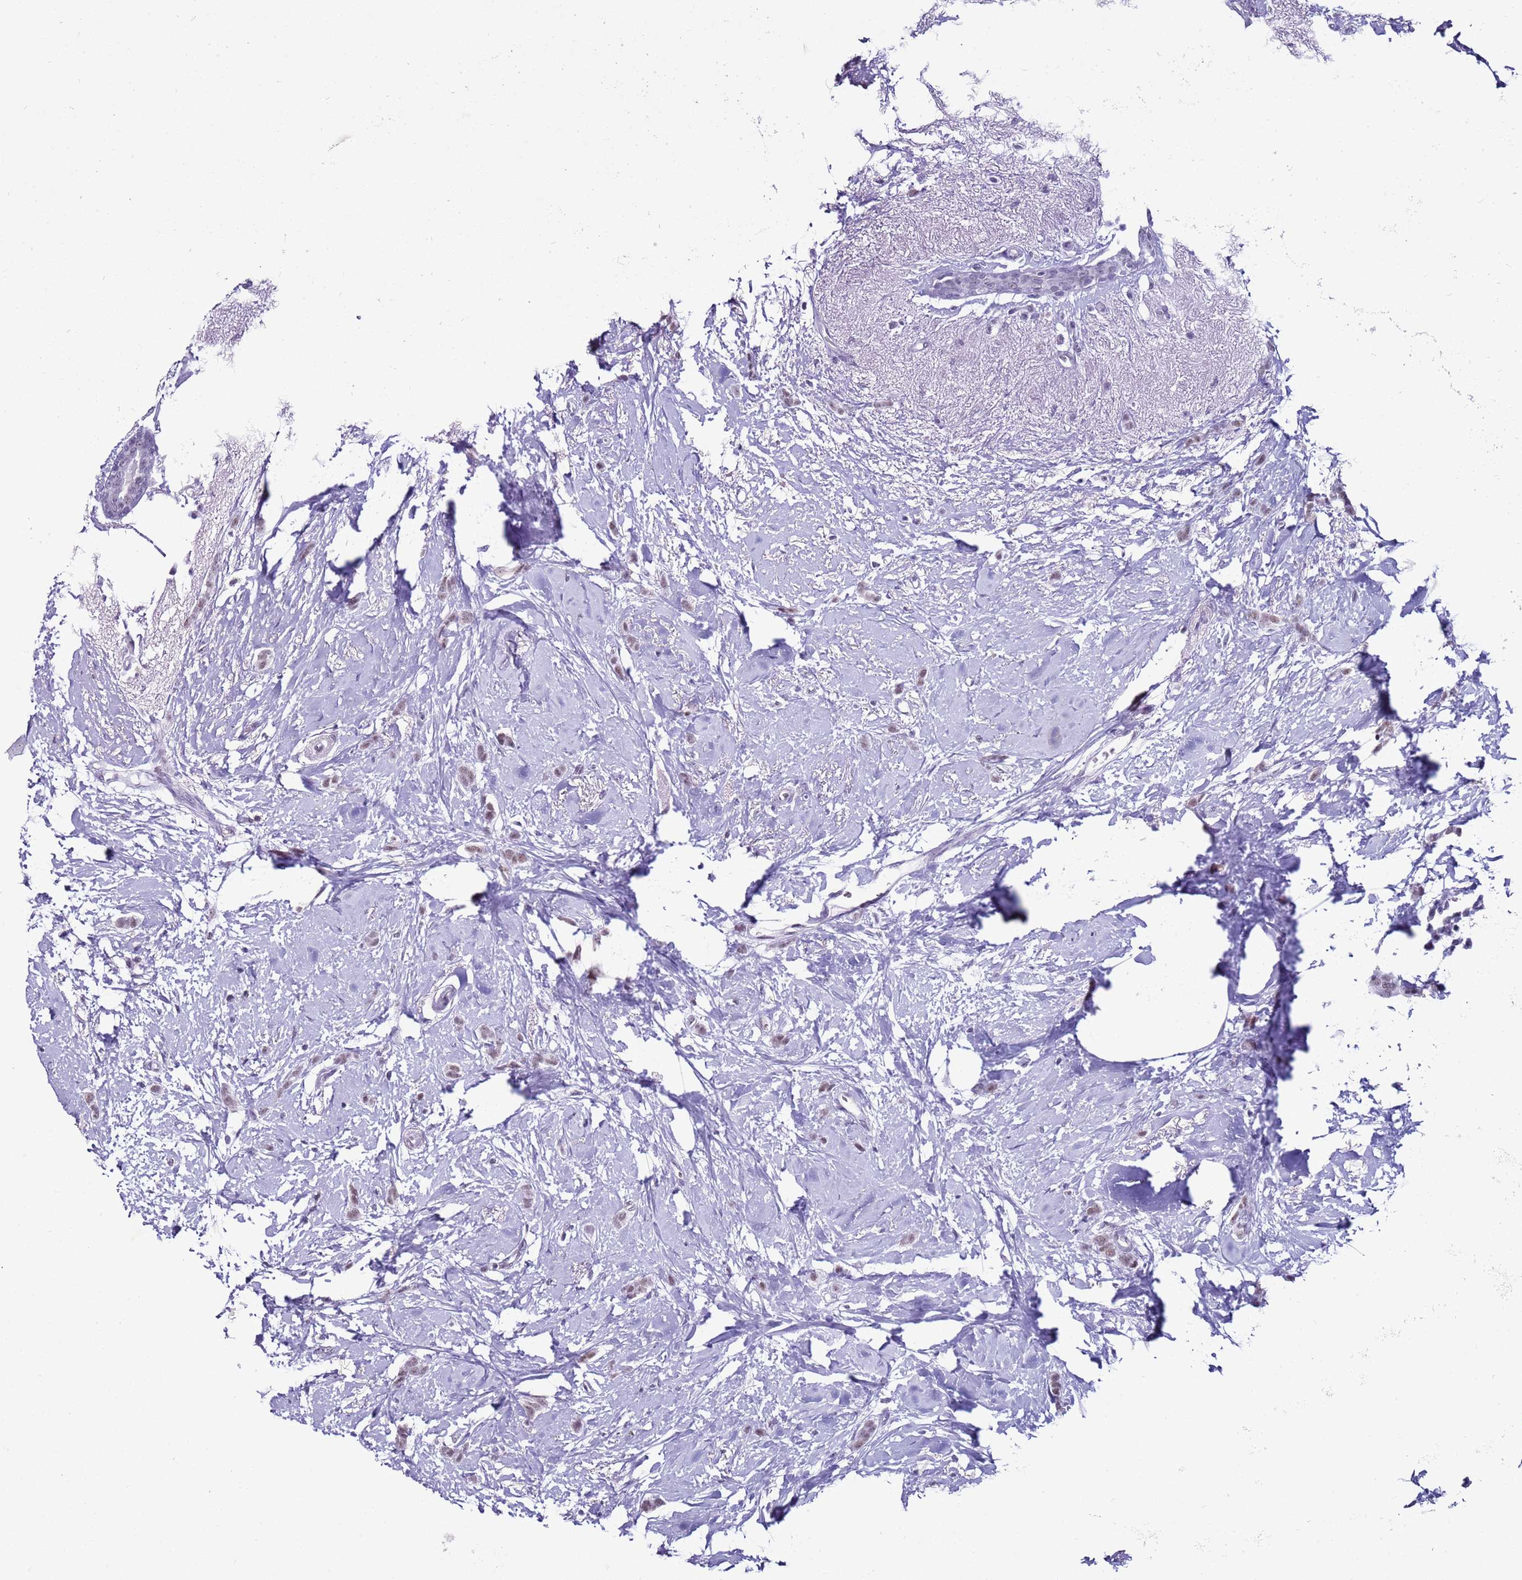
{"staining": {"intensity": "weak", "quantity": ">75%", "location": "nuclear"}, "tissue": "breast cancer", "cell_type": "Tumor cells", "image_type": "cancer", "snomed": [{"axis": "morphology", "description": "Duct carcinoma"}, {"axis": "topography", "description": "Breast"}], "caption": "A histopathology image showing weak nuclear positivity in approximately >75% of tumor cells in breast cancer, as visualized by brown immunohistochemical staining.", "gene": "DHX15", "patient": {"sex": "female", "age": 72}}